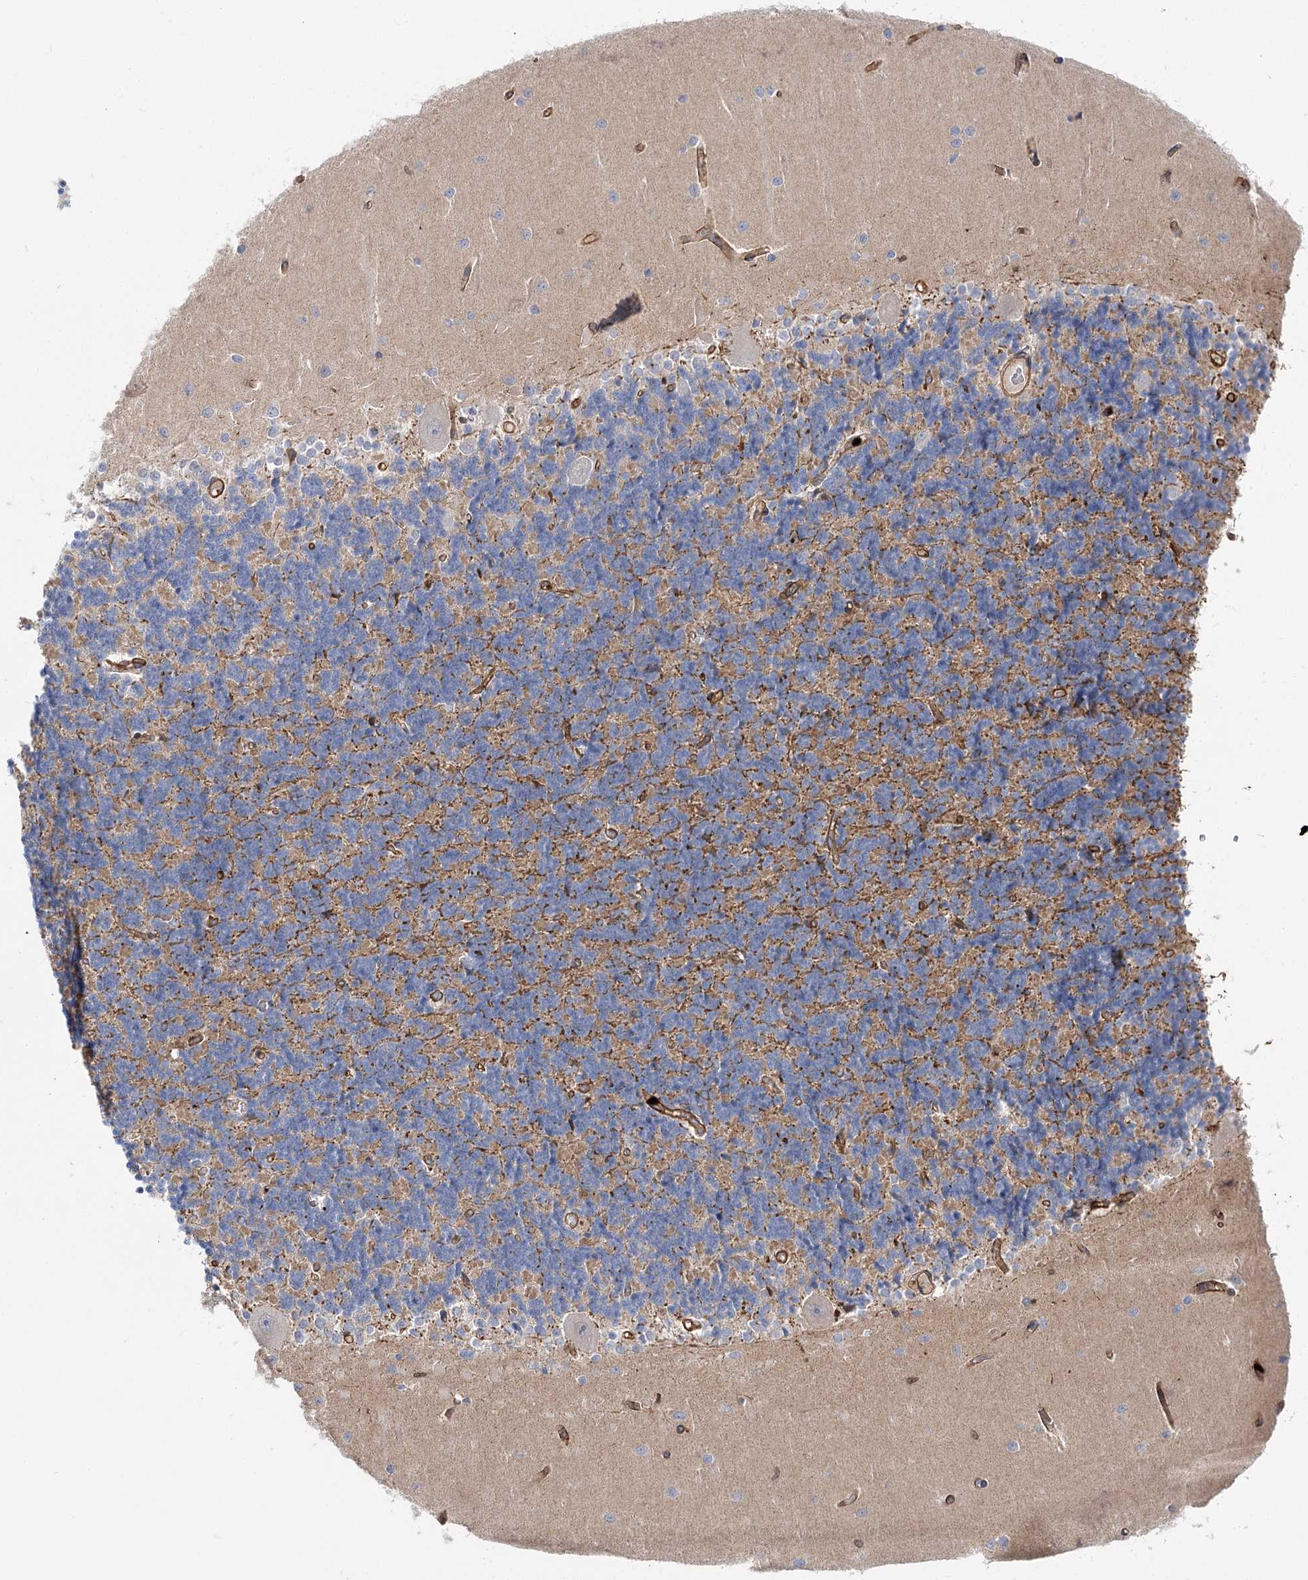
{"staining": {"intensity": "moderate", "quantity": "25%-75%", "location": "cytoplasmic/membranous"}, "tissue": "cerebellum", "cell_type": "Cells in granular layer", "image_type": "normal", "snomed": [{"axis": "morphology", "description": "Normal tissue, NOS"}, {"axis": "topography", "description": "Cerebellum"}], "caption": "A medium amount of moderate cytoplasmic/membranous positivity is seen in about 25%-75% of cells in granular layer in benign cerebellum. The staining is performed using DAB brown chromogen to label protein expression. The nuclei are counter-stained blue using hematoxylin.", "gene": "C11orf52", "patient": {"sex": "male", "age": 37}}